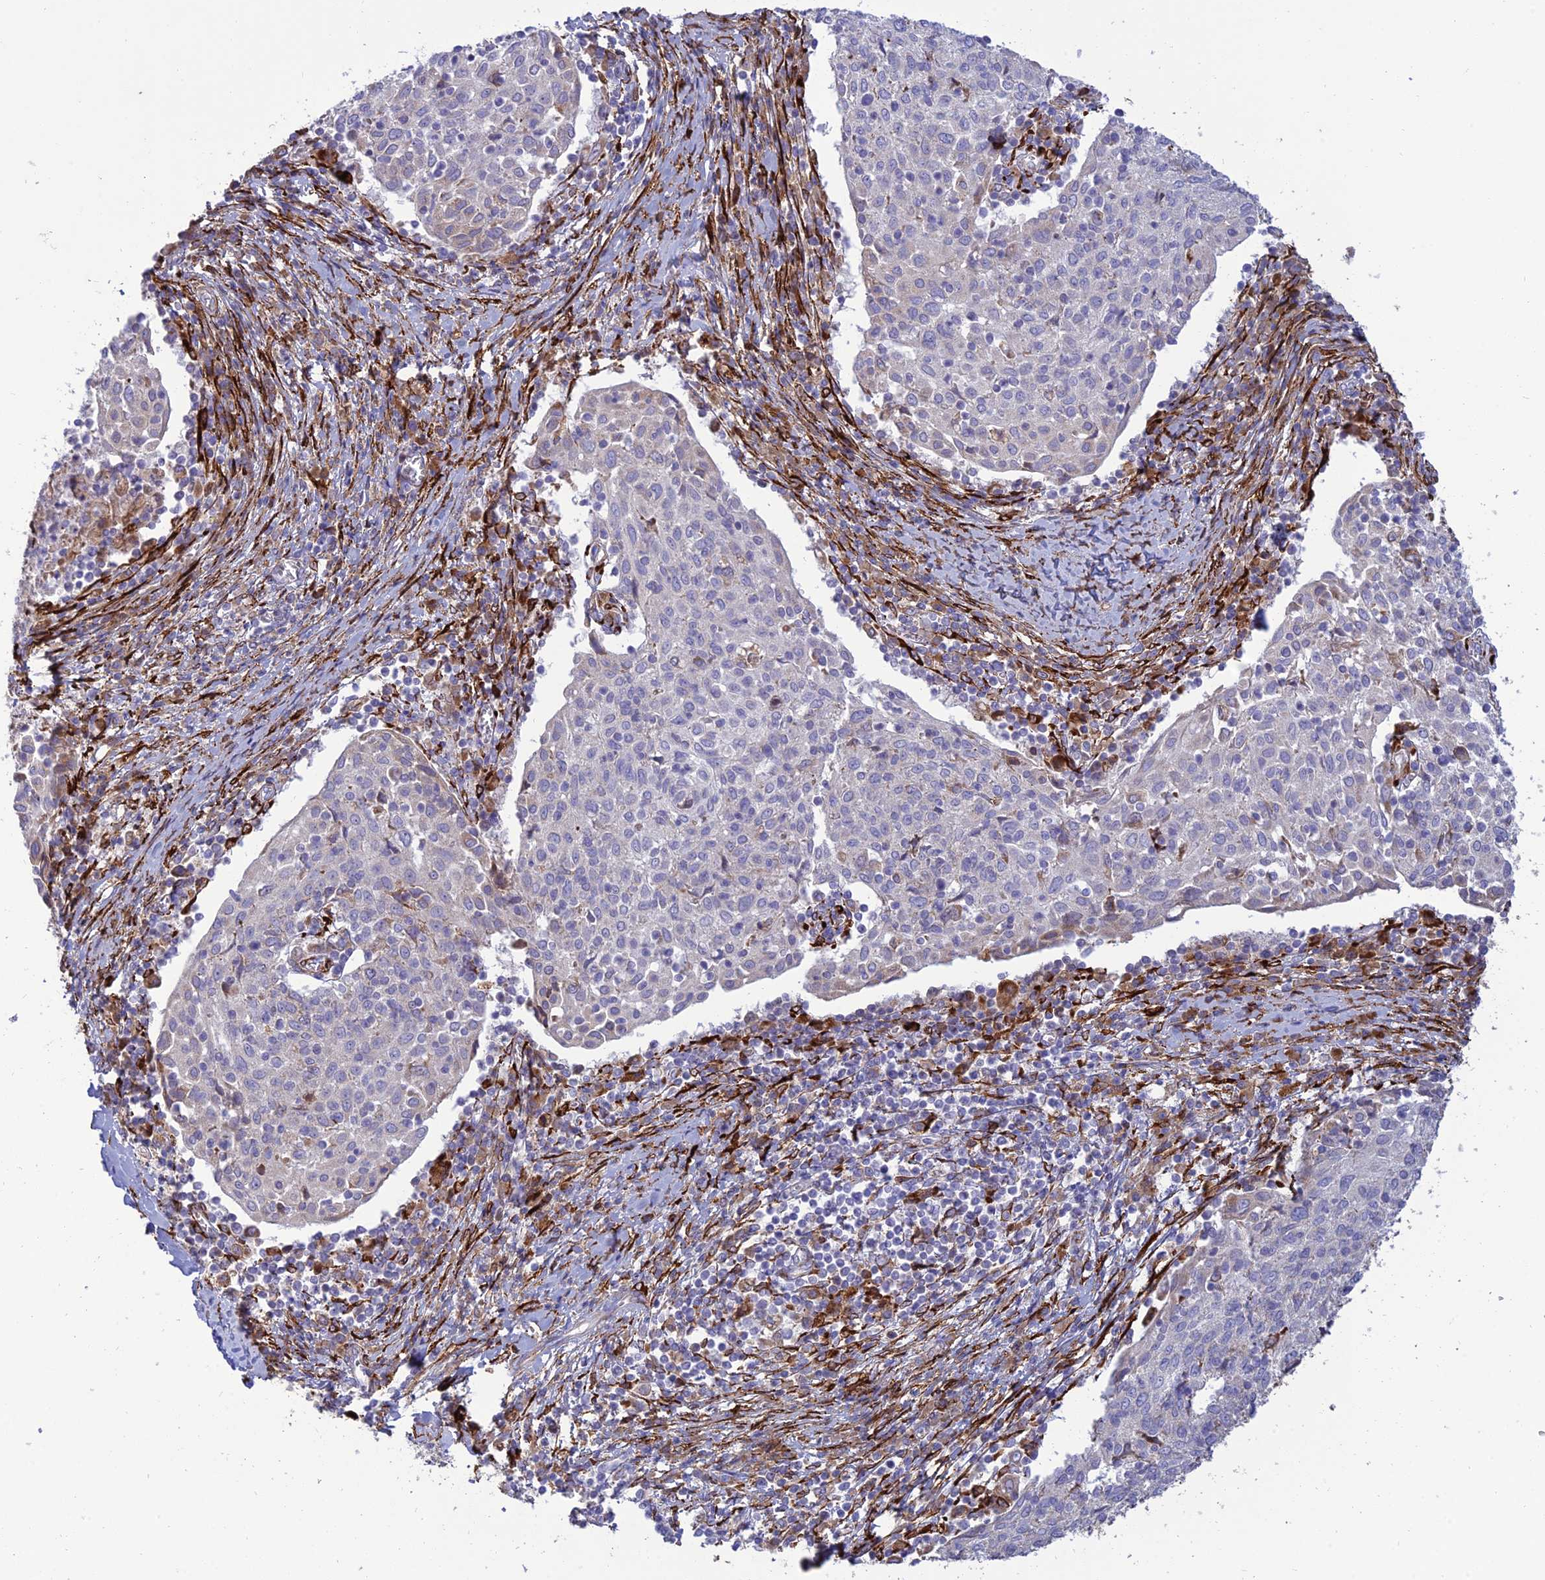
{"staining": {"intensity": "negative", "quantity": "none", "location": "none"}, "tissue": "cervical cancer", "cell_type": "Tumor cells", "image_type": "cancer", "snomed": [{"axis": "morphology", "description": "Squamous cell carcinoma, NOS"}, {"axis": "topography", "description": "Cervix"}], "caption": "A micrograph of human cervical cancer is negative for staining in tumor cells.", "gene": "RCN3", "patient": {"sex": "female", "age": 52}}